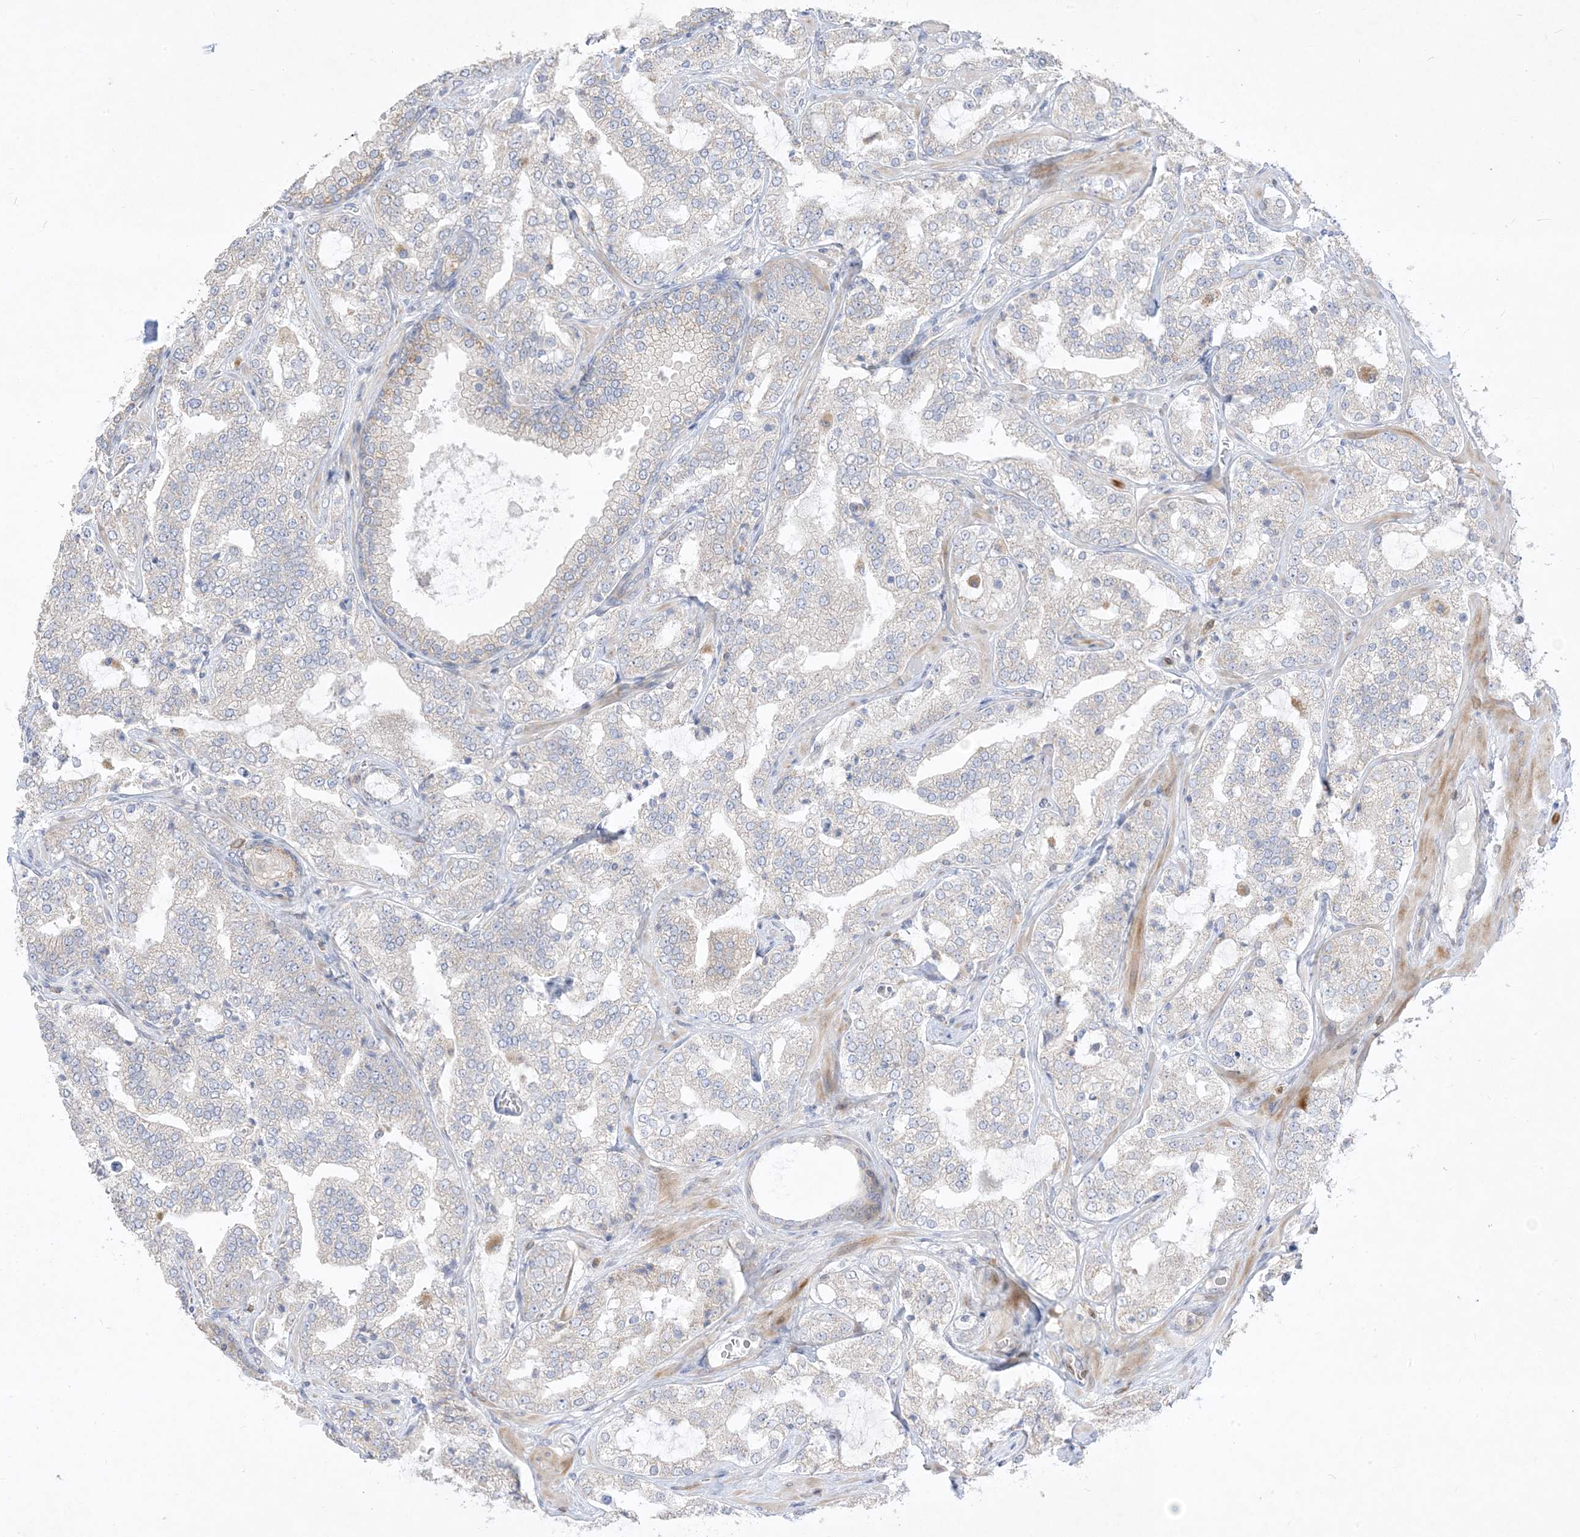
{"staining": {"intensity": "negative", "quantity": "none", "location": "none"}, "tissue": "prostate cancer", "cell_type": "Tumor cells", "image_type": "cancer", "snomed": [{"axis": "morphology", "description": "Adenocarcinoma, High grade"}, {"axis": "topography", "description": "Prostate"}], "caption": "Prostate cancer (high-grade adenocarcinoma) was stained to show a protein in brown. There is no significant staining in tumor cells.", "gene": "BHLHE40", "patient": {"sex": "male", "age": 64}}